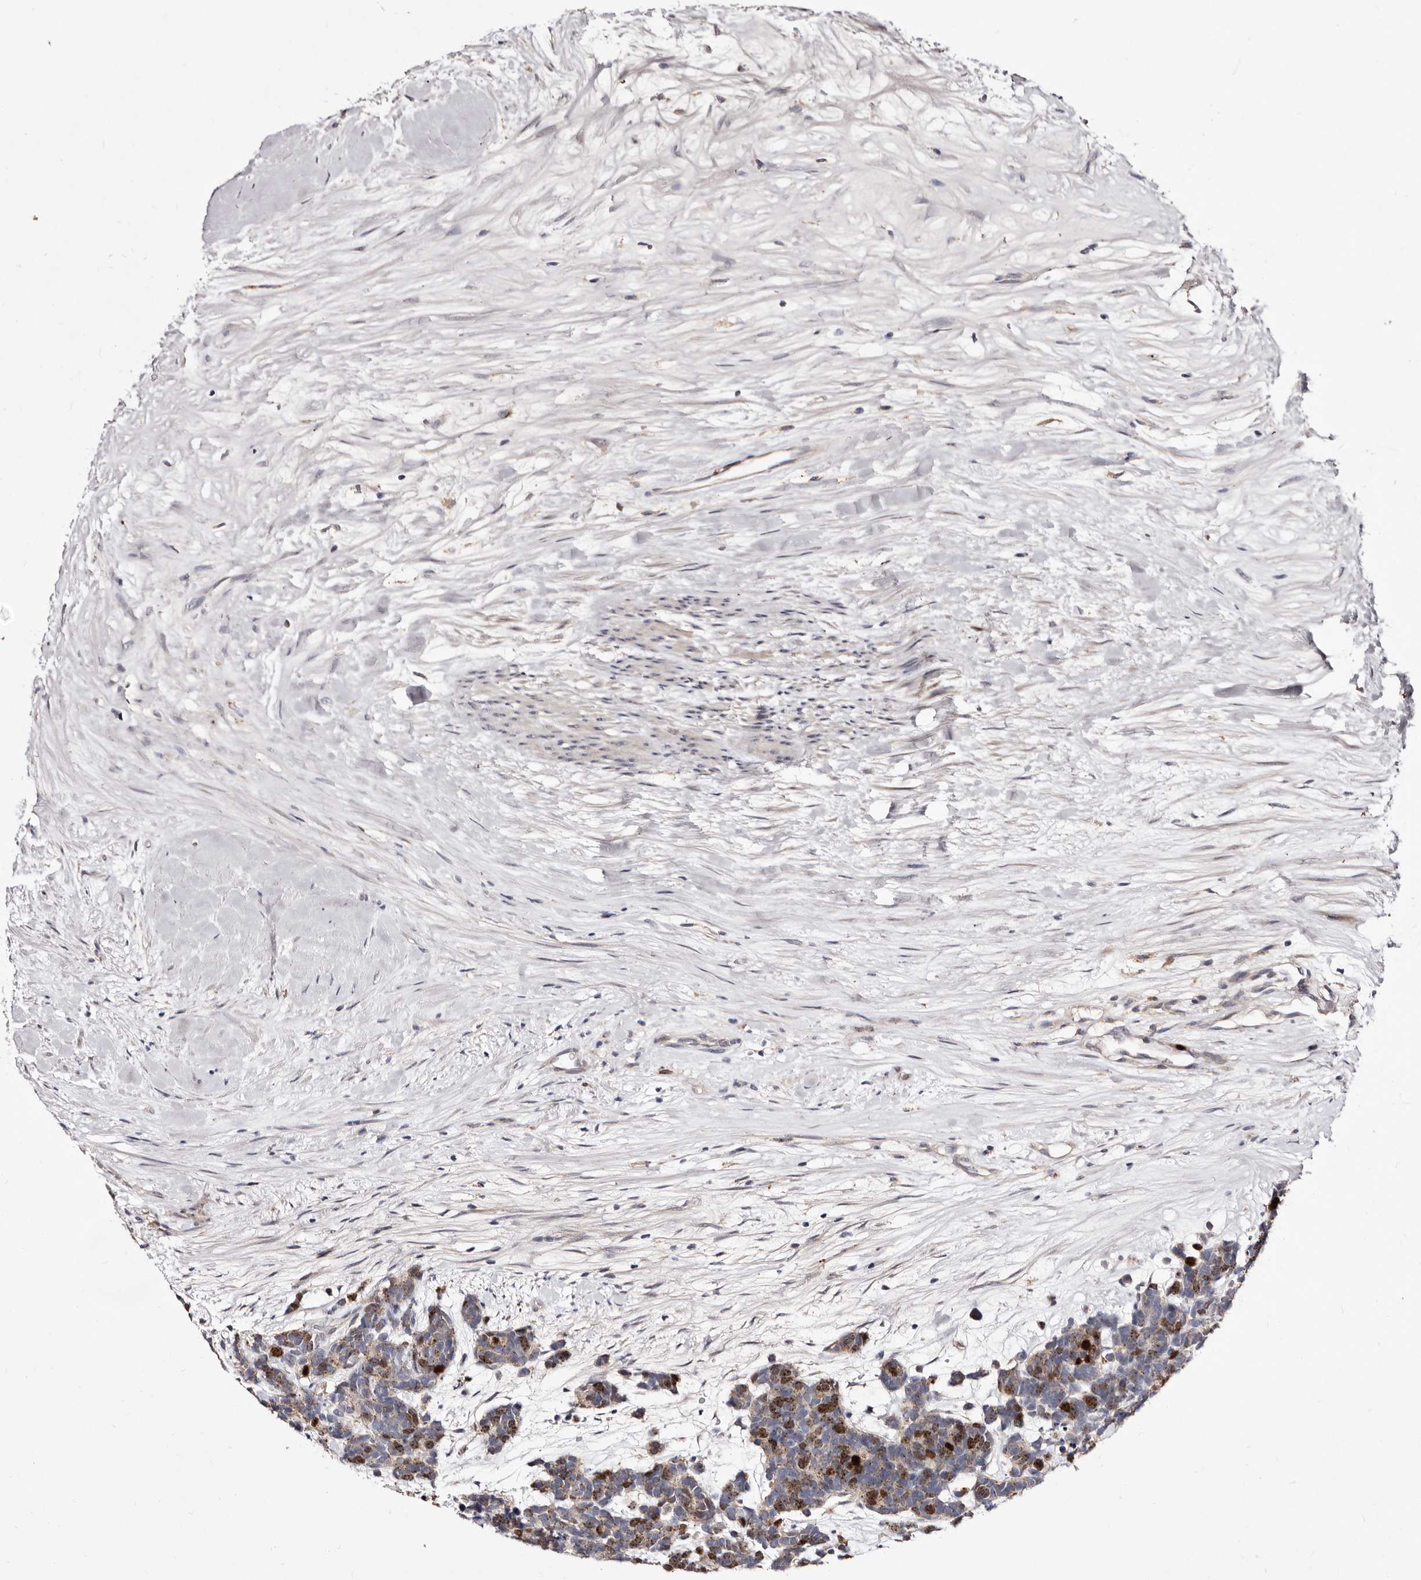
{"staining": {"intensity": "moderate", "quantity": "25%-75%", "location": "nuclear"}, "tissue": "carcinoid", "cell_type": "Tumor cells", "image_type": "cancer", "snomed": [{"axis": "morphology", "description": "Carcinoma, NOS"}, {"axis": "morphology", "description": "Carcinoid, malignant, NOS"}, {"axis": "topography", "description": "Urinary bladder"}], "caption": "Immunohistochemical staining of human carcinoid (malignant) displays medium levels of moderate nuclear protein staining in about 25%-75% of tumor cells. The protein is shown in brown color, while the nuclei are stained blue.", "gene": "CDCA8", "patient": {"sex": "male", "age": 57}}